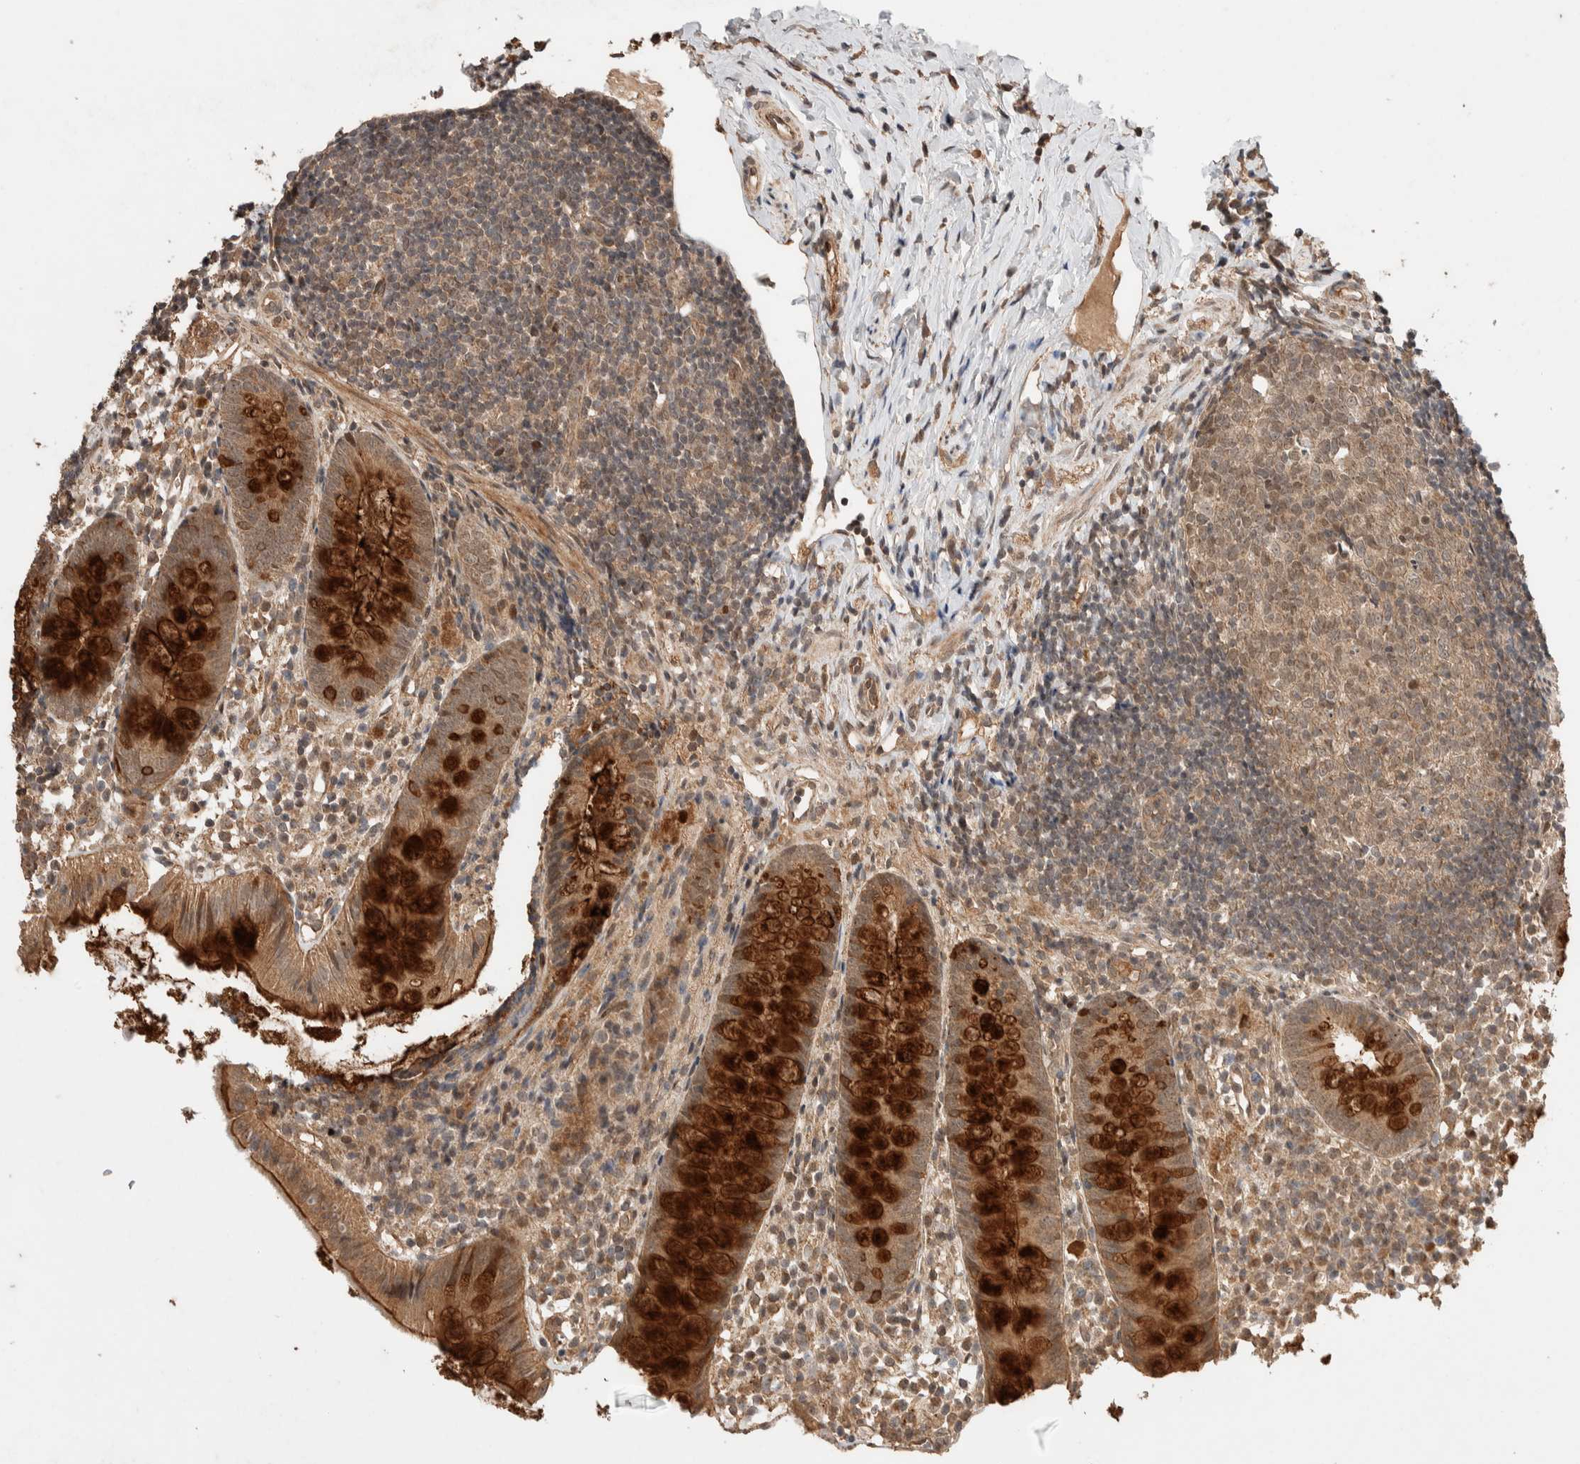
{"staining": {"intensity": "weak", "quantity": ">75%", "location": "cytoplasmic/membranous"}, "tissue": "appendix", "cell_type": "Glandular cells", "image_type": "normal", "snomed": [{"axis": "morphology", "description": "Normal tissue, NOS"}, {"axis": "topography", "description": "Appendix"}], "caption": "Protein expression analysis of unremarkable human appendix reveals weak cytoplasmic/membranous positivity in about >75% of glandular cells. (Brightfield microscopy of DAB IHC at high magnification).", "gene": "PRDM15", "patient": {"sex": "female", "age": 20}}